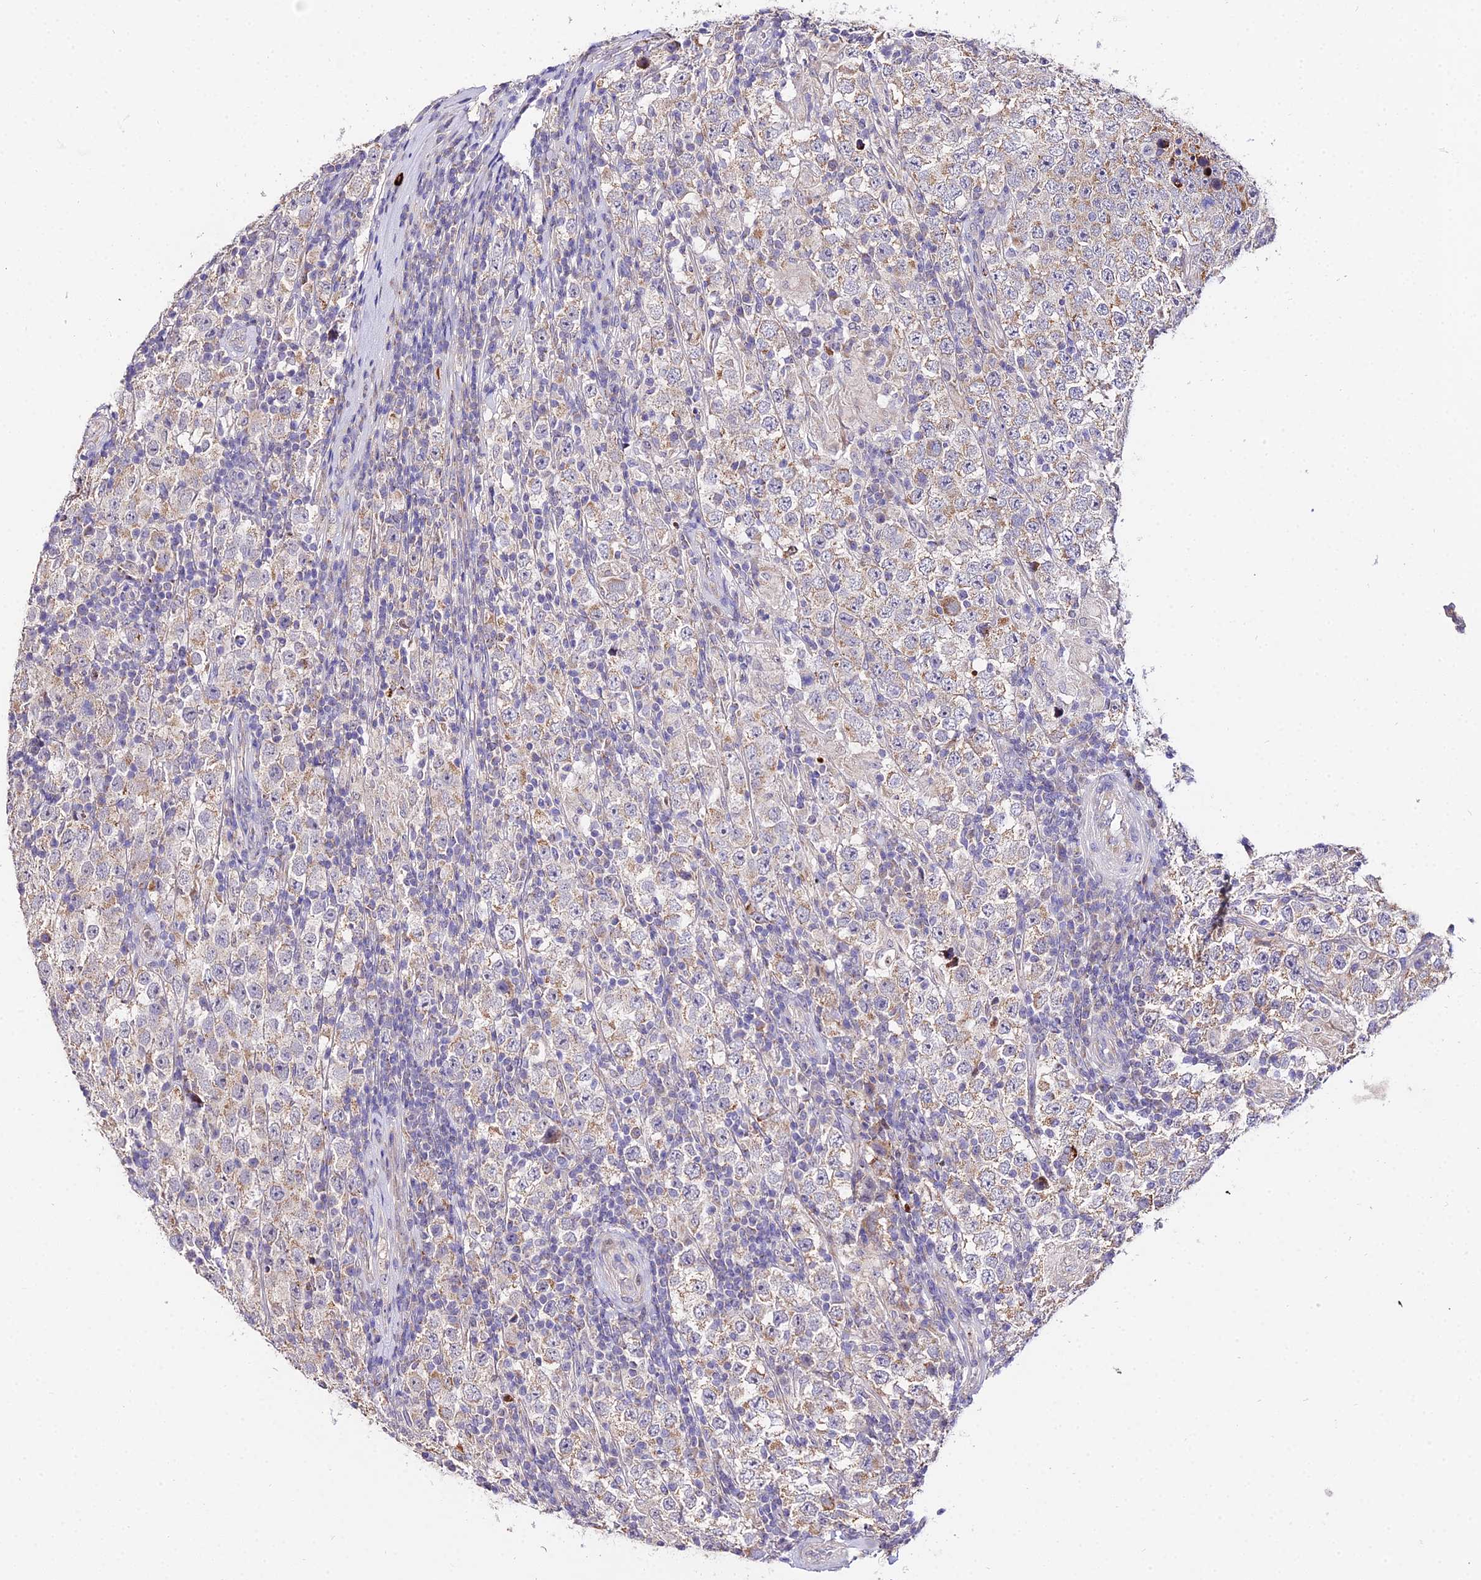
{"staining": {"intensity": "weak", "quantity": "25%-75%", "location": "cytoplasmic/membranous"}, "tissue": "testis cancer", "cell_type": "Tumor cells", "image_type": "cancer", "snomed": [{"axis": "morphology", "description": "Normal tissue, NOS"}, {"axis": "morphology", "description": "Urothelial carcinoma, High grade"}, {"axis": "morphology", "description": "Seminoma, NOS"}, {"axis": "morphology", "description": "Carcinoma, Embryonal, NOS"}, {"axis": "topography", "description": "Urinary bladder"}, {"axis": "topography", "description": "Testis"}], "caption": "Protein expression analysis of human testis urothelial carcinoma (high-grade) reveals weak cytoplasmic/membranous expression in approximately 25%-75% of tumor cells. The staining is performed using DAB brown chromogen to label protein expression. The nuclei are counter-stained blue using hematoxylin.", "gene": "WDR5B", "patient": {"sex": "male", "age": 41}}